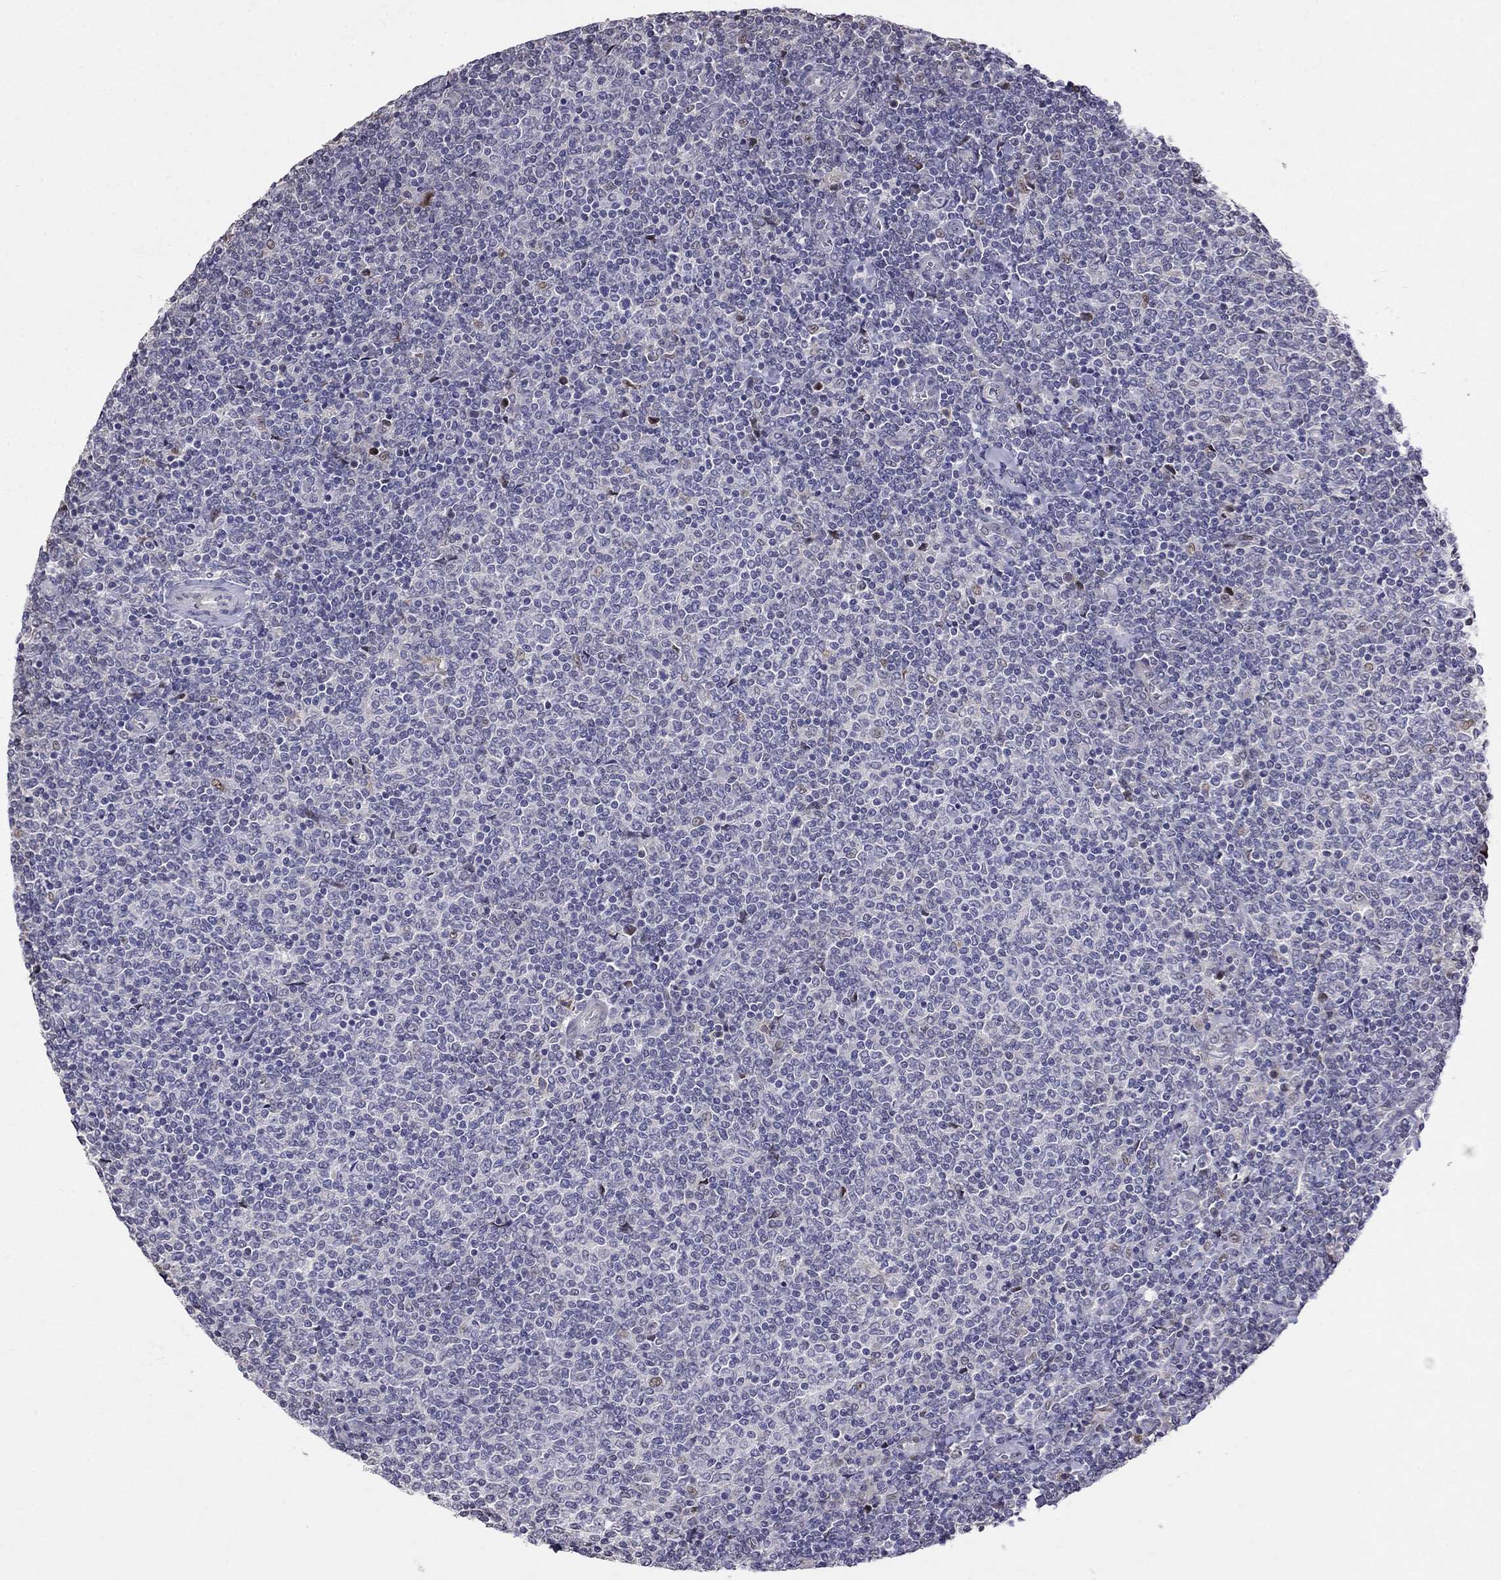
{"staining": {"intensity": "negative", "quantity": "none", "location": "none"}, "tissue": "lymphoma", "cell_type": "Tumor cells", "image_type": "cancer", "snomed": [{"axis": "morphology", "description": "Malignant lymphoma, non-Hodgkin's type, Low grade"}, {"axis": "topography", "description": "Lymph node"}], "caption": "Immunohistochemical staining of human low-grade malignant lymphoma, non-Hodgkin's type shows no significant staining in tumor cells.", "gene": "LRRC39", "patient": {"sex": "male", "age": 52}}